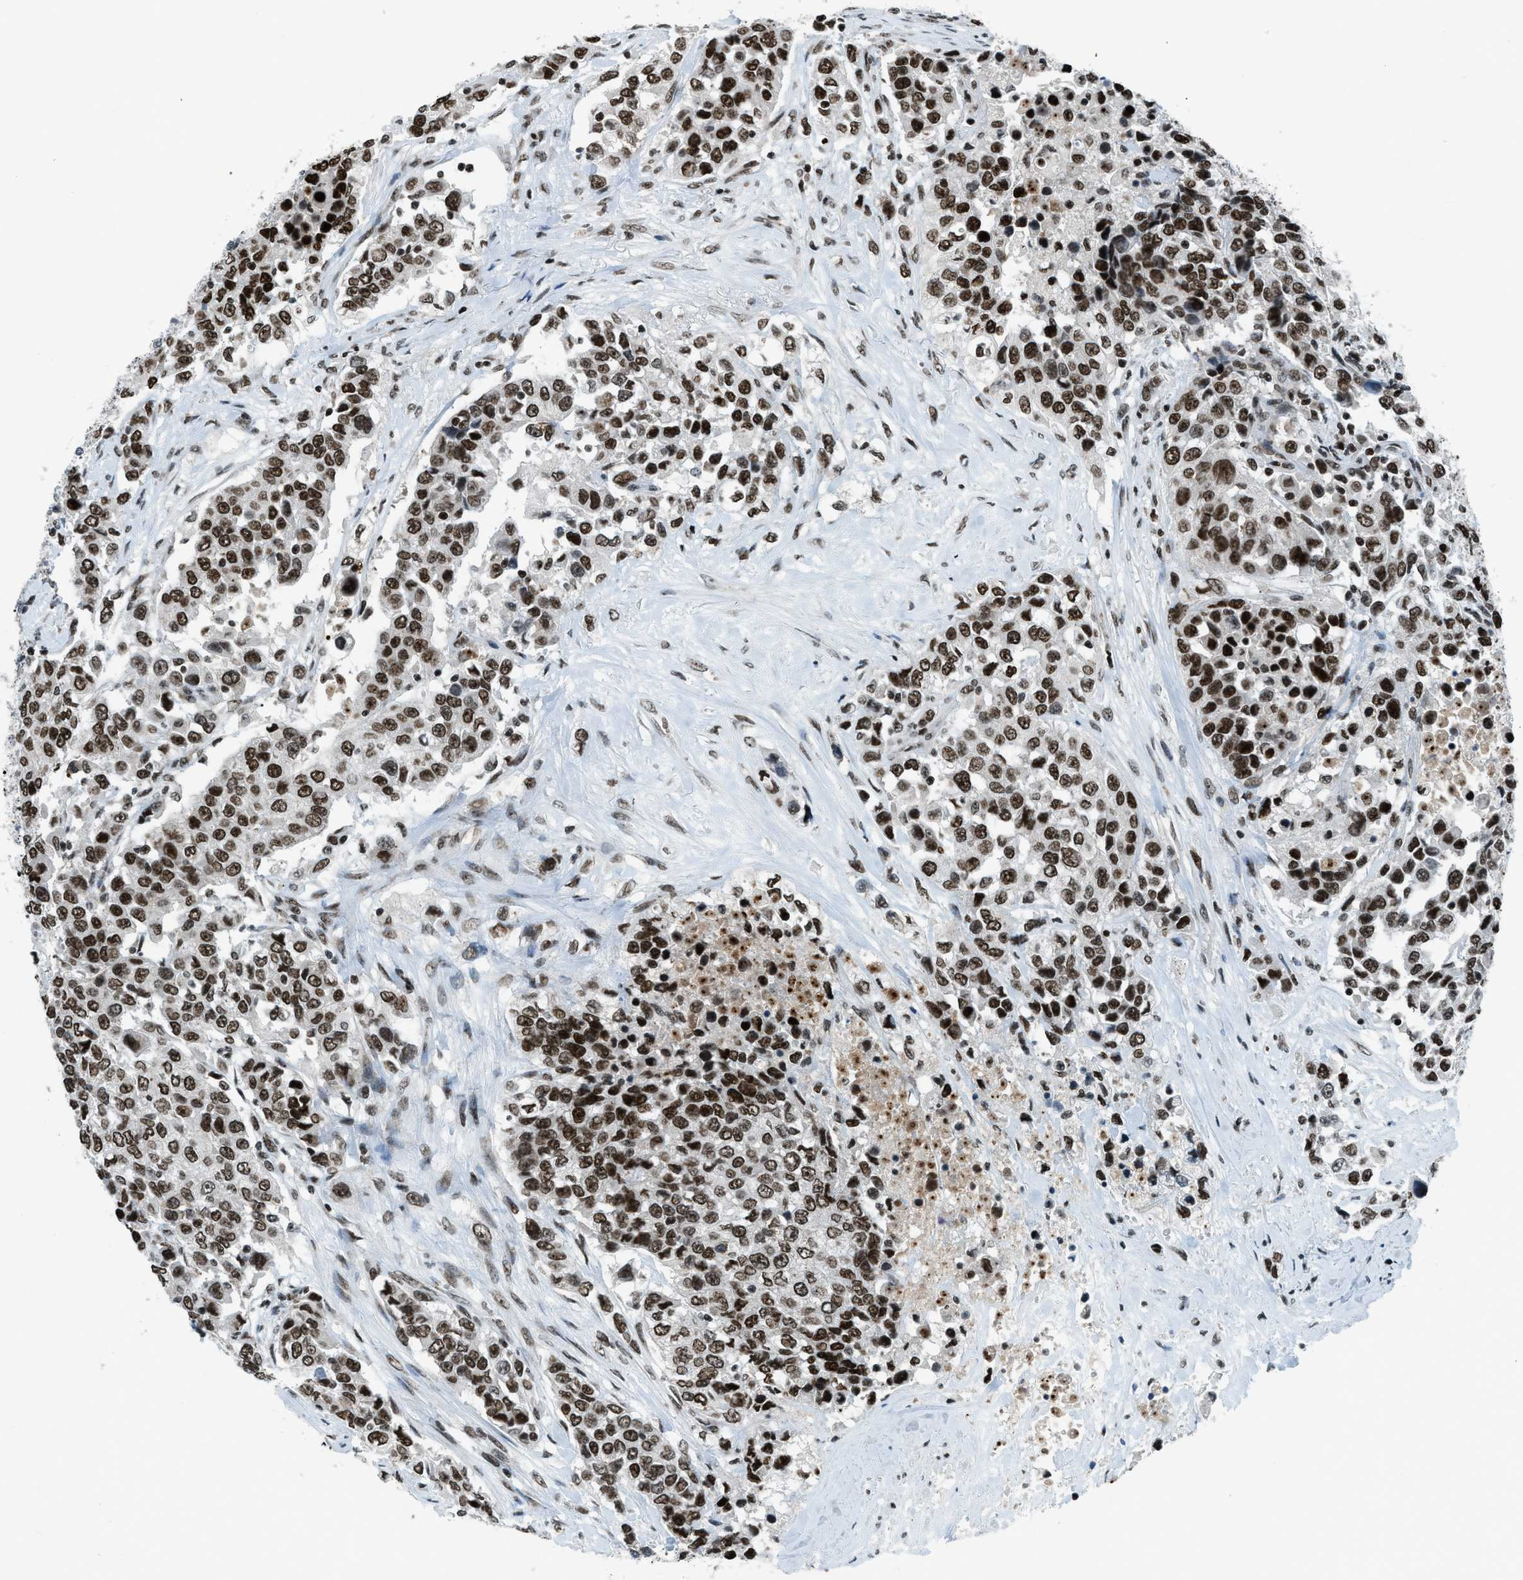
{"staining": {"intensity": "strong", "quantity": ">75%", "location": "nuclear"}, "tissue": "urothelial cancer", "cell_type": "Tumor cells", "image_type": "cancer", "snomed": [{"axis": "morphology", "description": "Urothelial carcinoma, High grade"}, {"axis": "topography", "description": "Urinary bladder"}], "caption": "A photomicrograph of urothelial carcinoma (high-grade) stained for a protein shows strong nuclear brown staining in tumor cells. The protein is shown in brown color, while the nuclei are stained blue.", "gene": "RAD51B", "patient": {"sex": "female", "age": 80}}